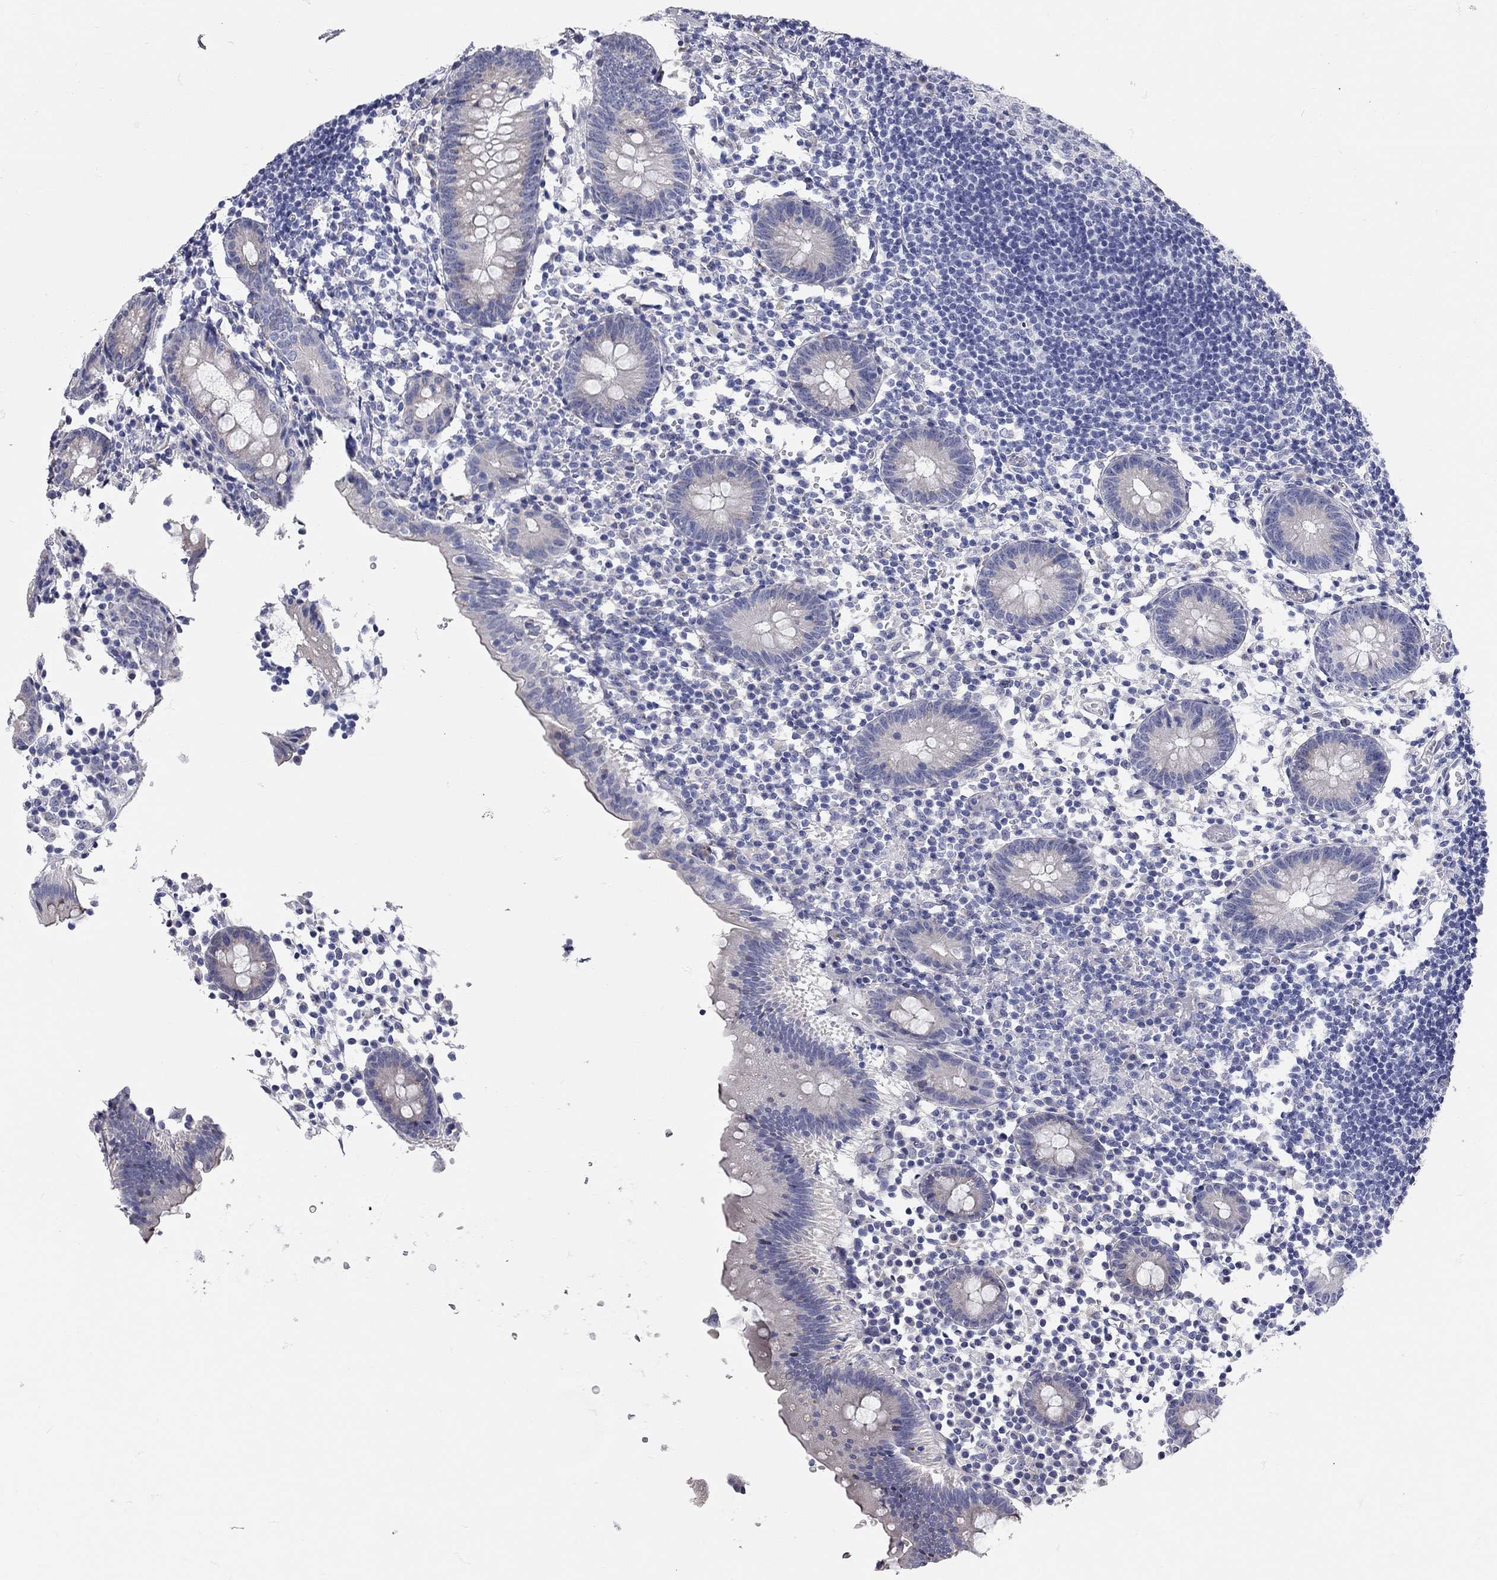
{"staining": {"intensity": "negative", "quantity": "none", "location": "none"}, "tissue": "appendix", "cell_type": "Glandular cells", "image_type": "normal", "snomed": [{"axis": "morphology", "description": "Normal tissue, NOS"}, {"axis": "topography", "description": "Appendix"}], "caption": "IHC photomicrograph of benign appendix: human appendix stained with DAB (3,3'-diaminobenzidine) shows no significant protein expression in glandular cells.", "gene": "XAGE2", "patient": {"sex": "female", "age": 40}}